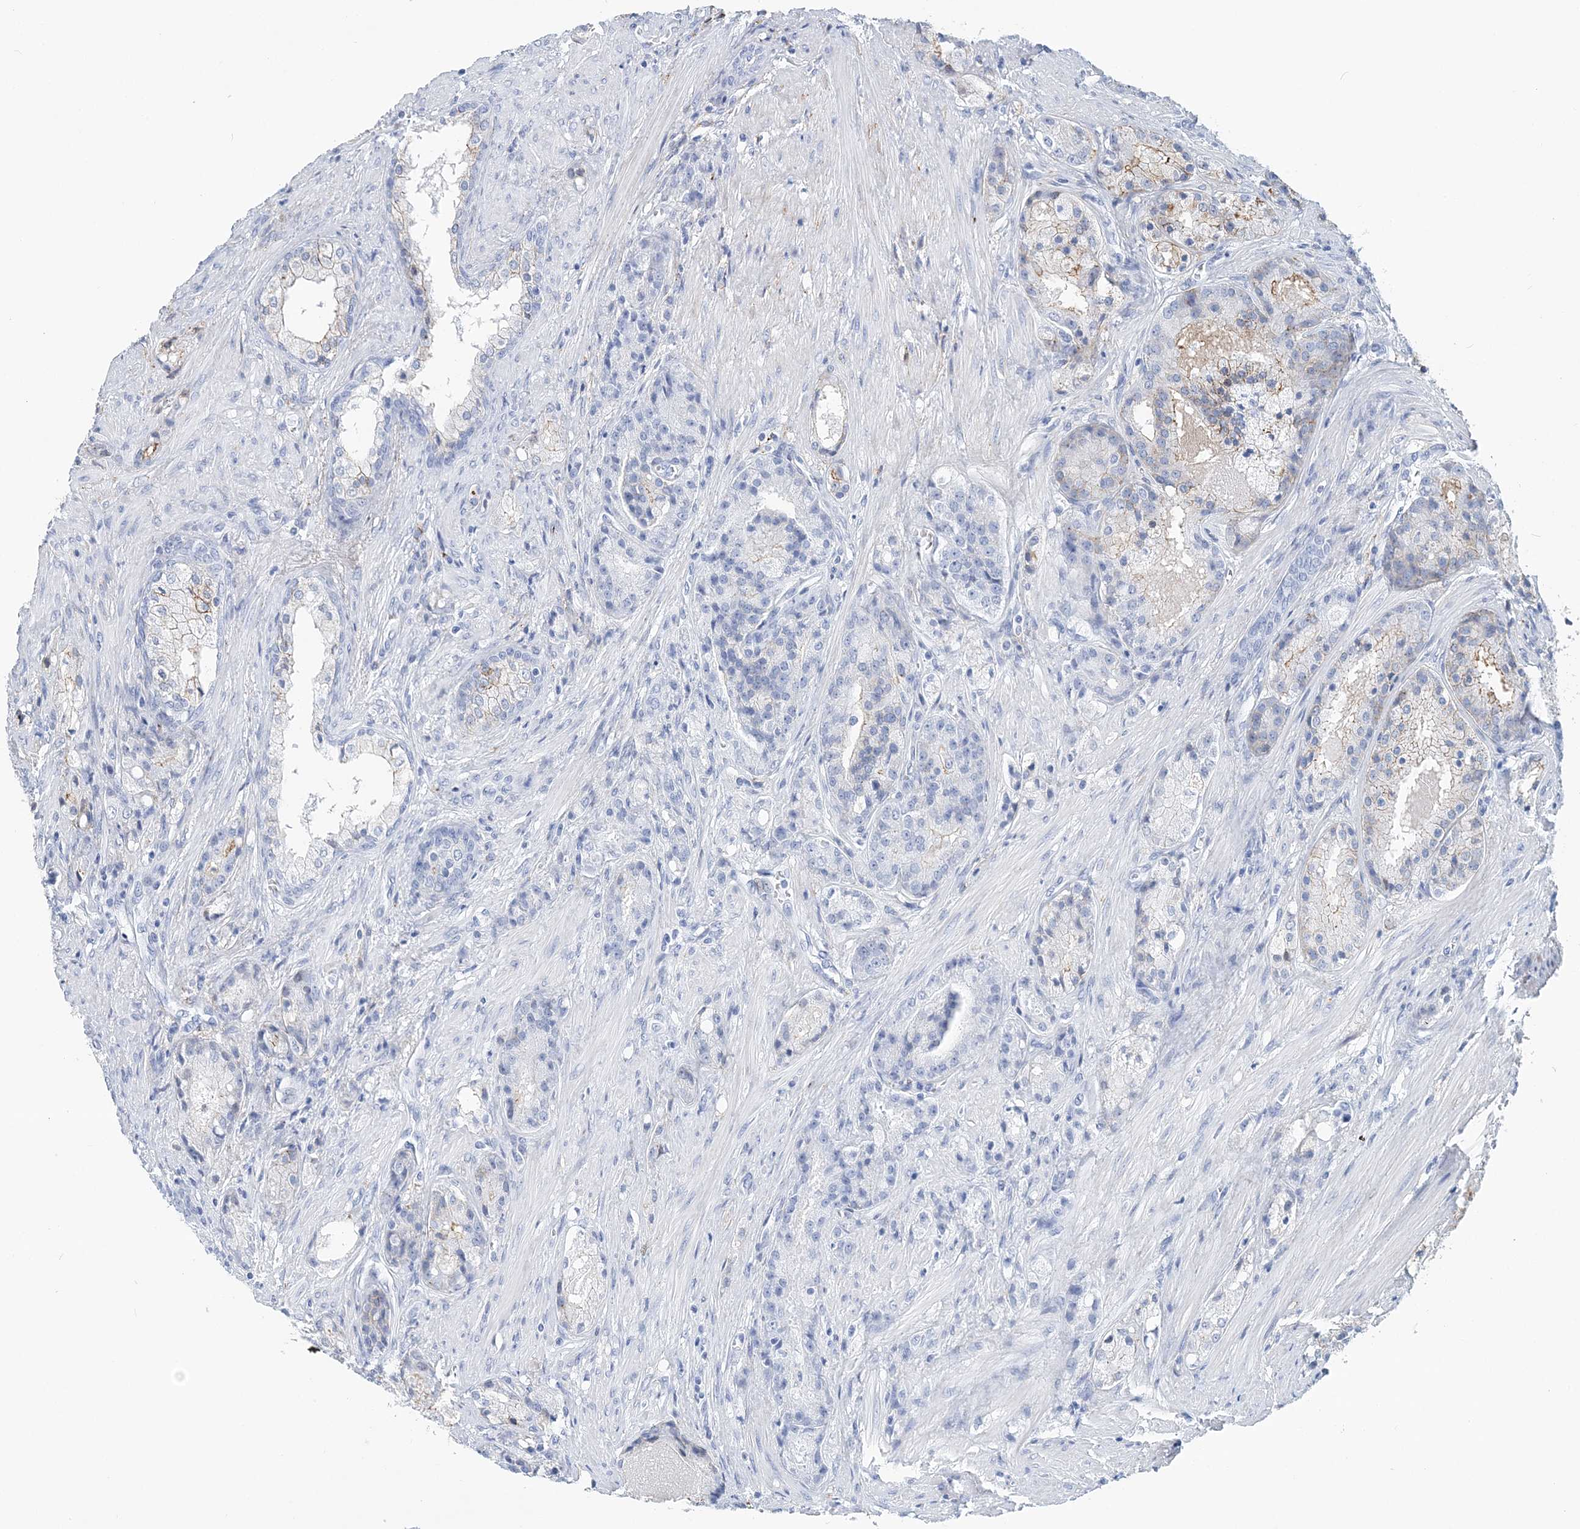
{"staining": {"intensity": "negative", "quantity": "none", "location": "none"}, "tissue": "prostate cancer", "cell_type": "Tumor cells", "image_type": "cancer", "snomed": [{"axis": "morphology", "description": "Adenocarcinoma, High grade"}, {"axis": "topography", "description": "Prostate"}], "caption": "There is no significant staining in tumor cells of high-grade adenocarcinoma (prostate).", "gene": "NKX6-1", "patient": {"sex": "male", "age": 60}}